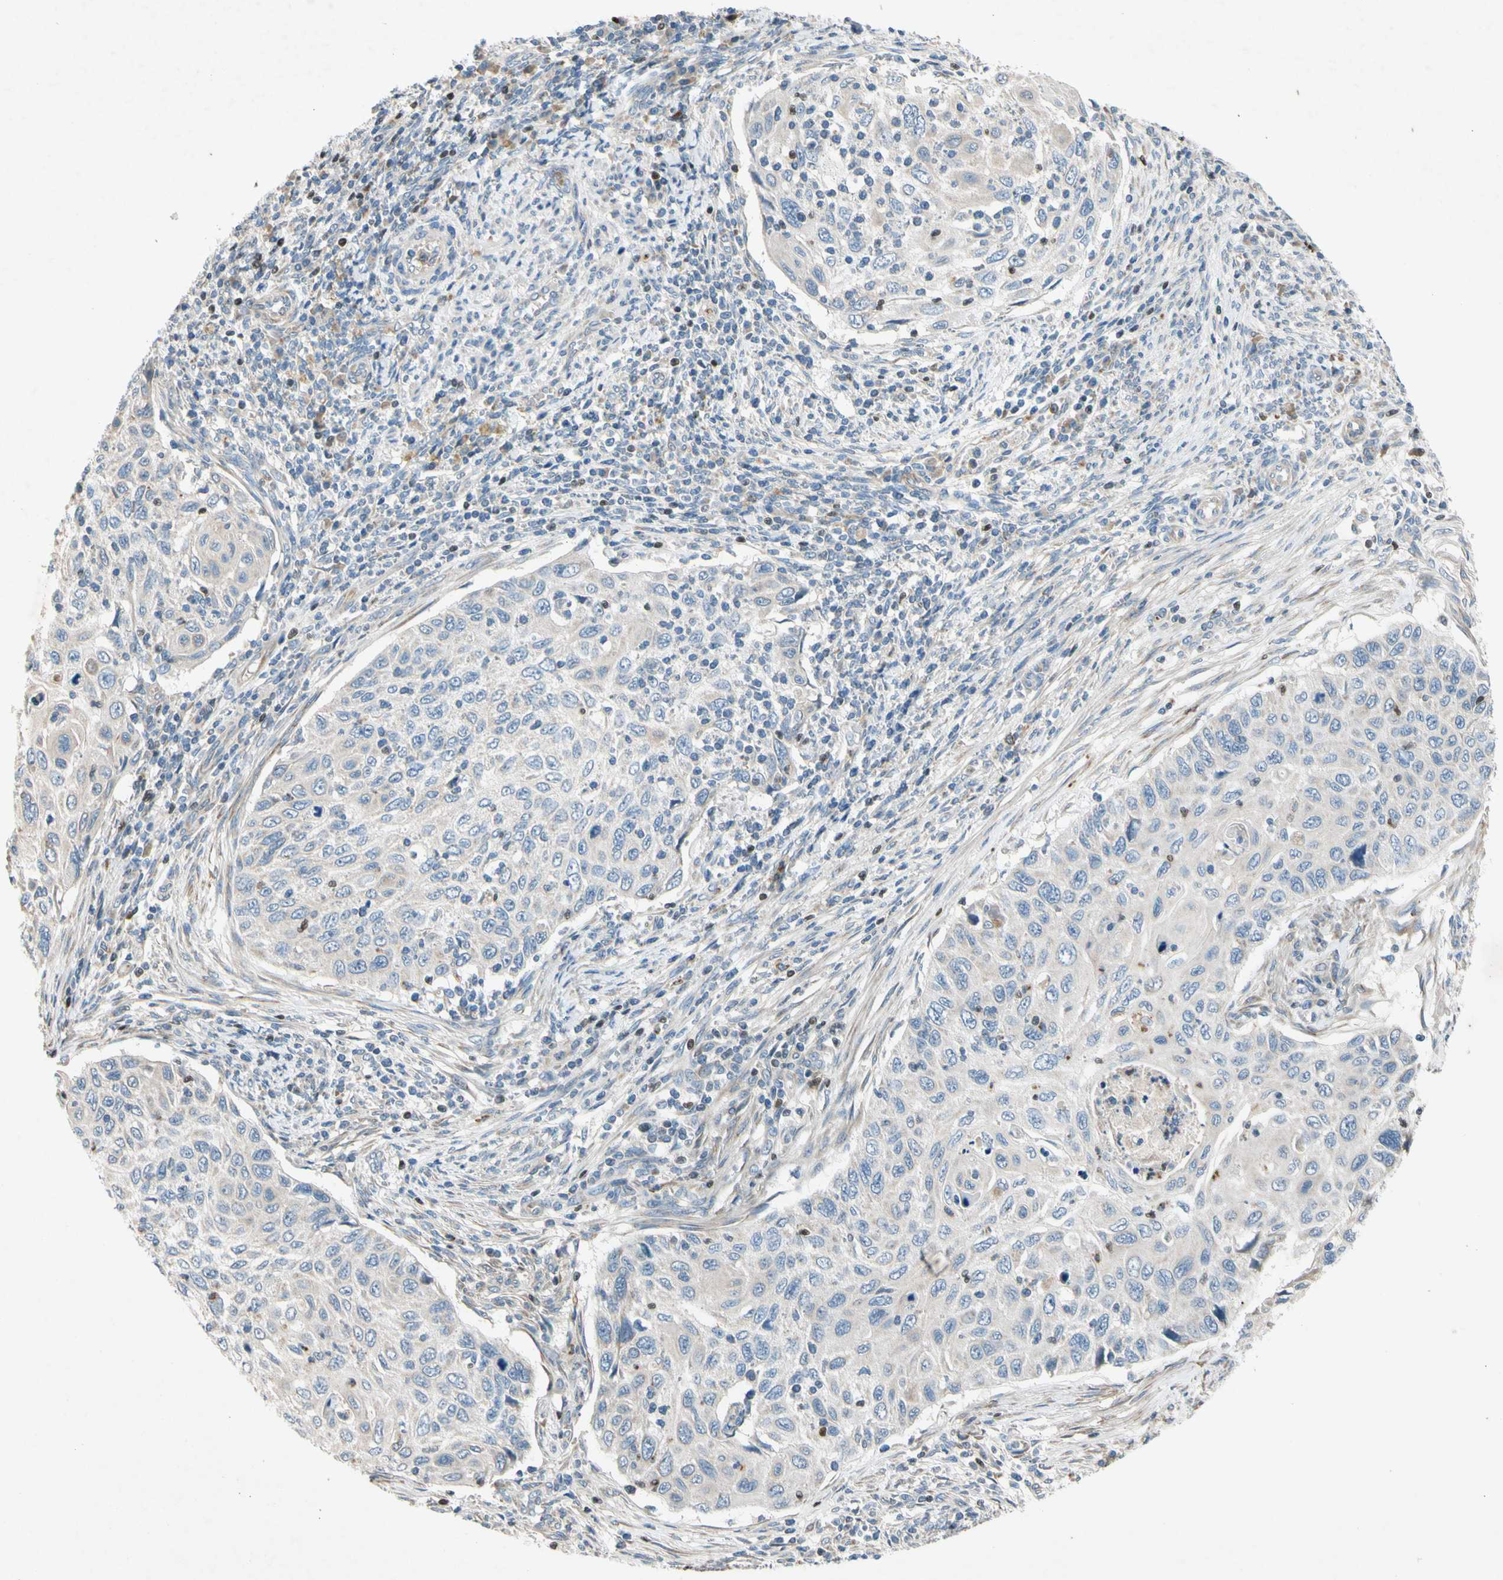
{"staining": {"intensity": "negative", "quantity": "none", "location": "none"}, "tissue": "cervical cancer", "cell_type": "Tumor cells", "image_type": "cancer", "snomed": [{"axis": "morphology", "description": "Squamous cell carcinoma, NOS"}, {"axis": "topography", "description": "Cervix"}], "caption": "IHC of human squamous cell carcinoma (cervical) shows no staining in tumor cells.", "gene": "TBX21", "patient": {"sex": "female", "age": 70}}